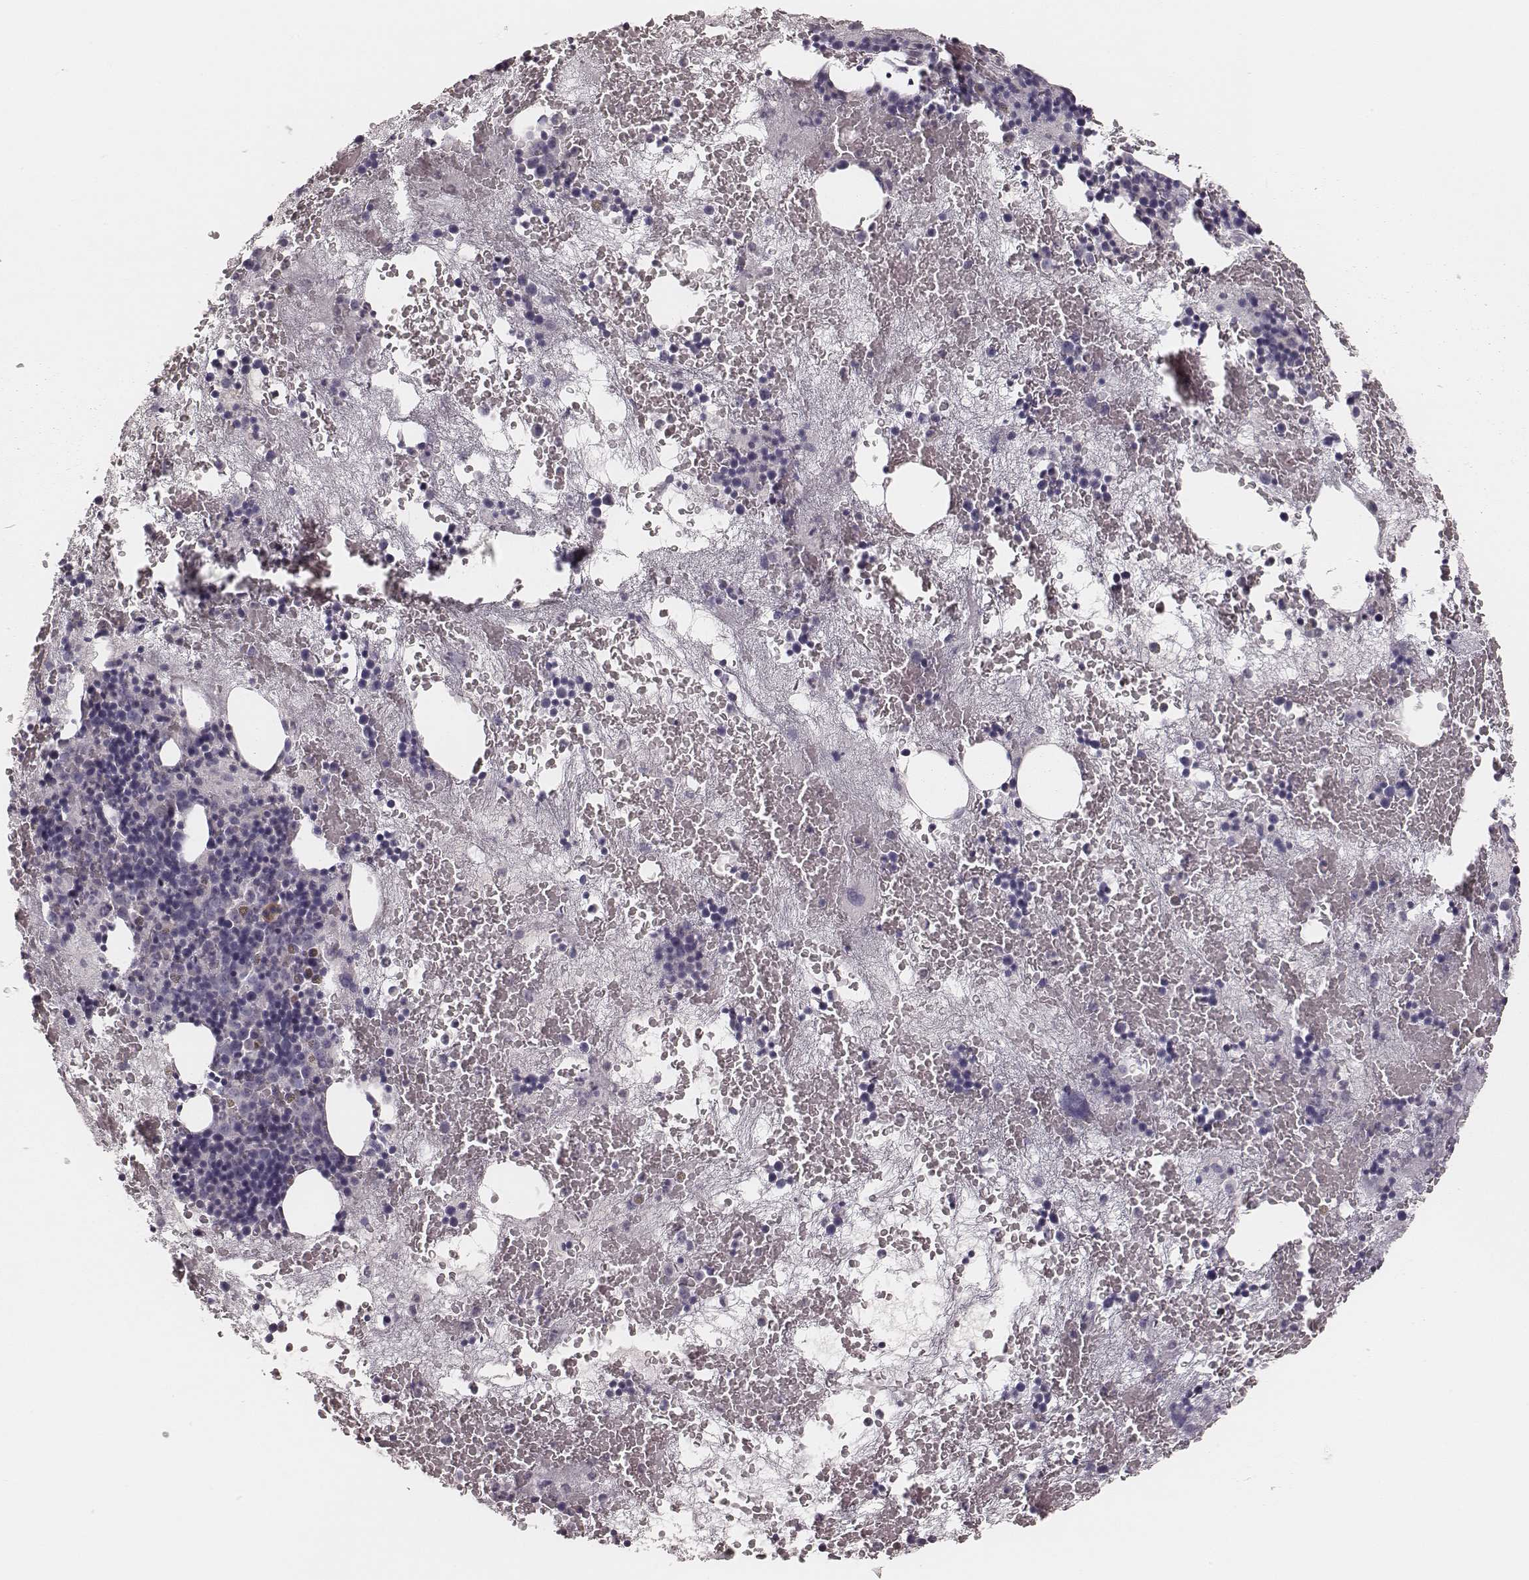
{"staining": {"intensity": "negative", "quantity": "none", "location": "none"}, "tissue": "bone marrow", "cell_type": "Hematopoietic cells", "image_type": "normal", "snomed": [{"axis": "morphology", "description": "Normal tissue, NOS"}, {"axis": "topography", "description": "Bone marrow"}], "caption": "This histopathology image is of benign bone marrow stained with IHC to label a protein in brown with the nuclei are counter-stained blue. There is no expression in hematopoietic cells. The staining was performed using DAB to visualize the protein expression in brown, while the nuclei were stained in blue with hematoxylin (Magnification: 20x).", "gene": "MSX1", "patient": {"sex": "male", "age": 79}}